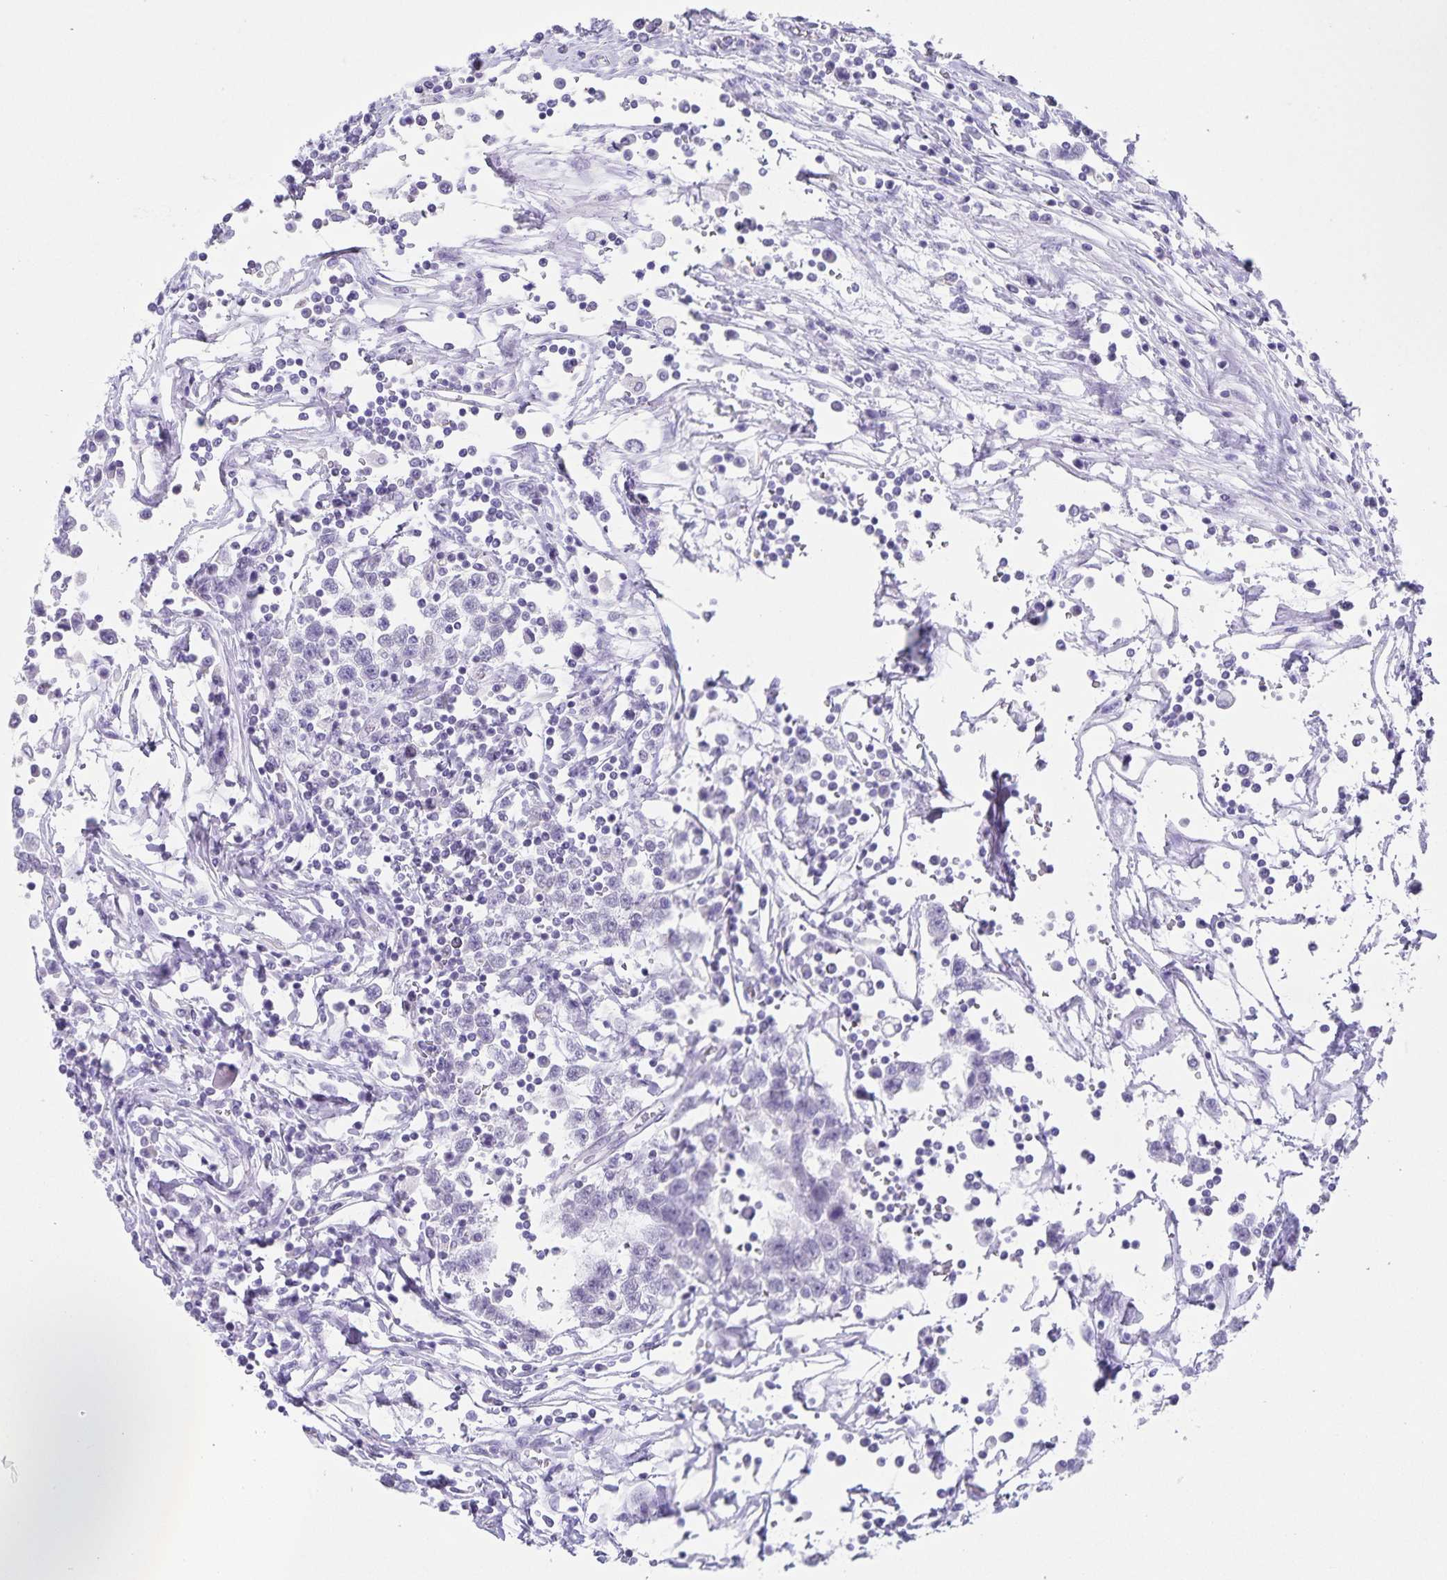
{"staining": {"intensity": "negative", "quantity": "none", "location": "none"}, "tissue": "testis cancer", "cell_type": "Tumor cells", "image_type": "cancer", "snomed": [{"axis": "morphology", "description": "Seminoma, NOS"}, {"axis": "topography", "description": "Testis"}], "caption": "Tumor cells show no significant expression in testis seminoma.", "gene": "SYNM", "patient": {"sex": "male", "age": 34}}